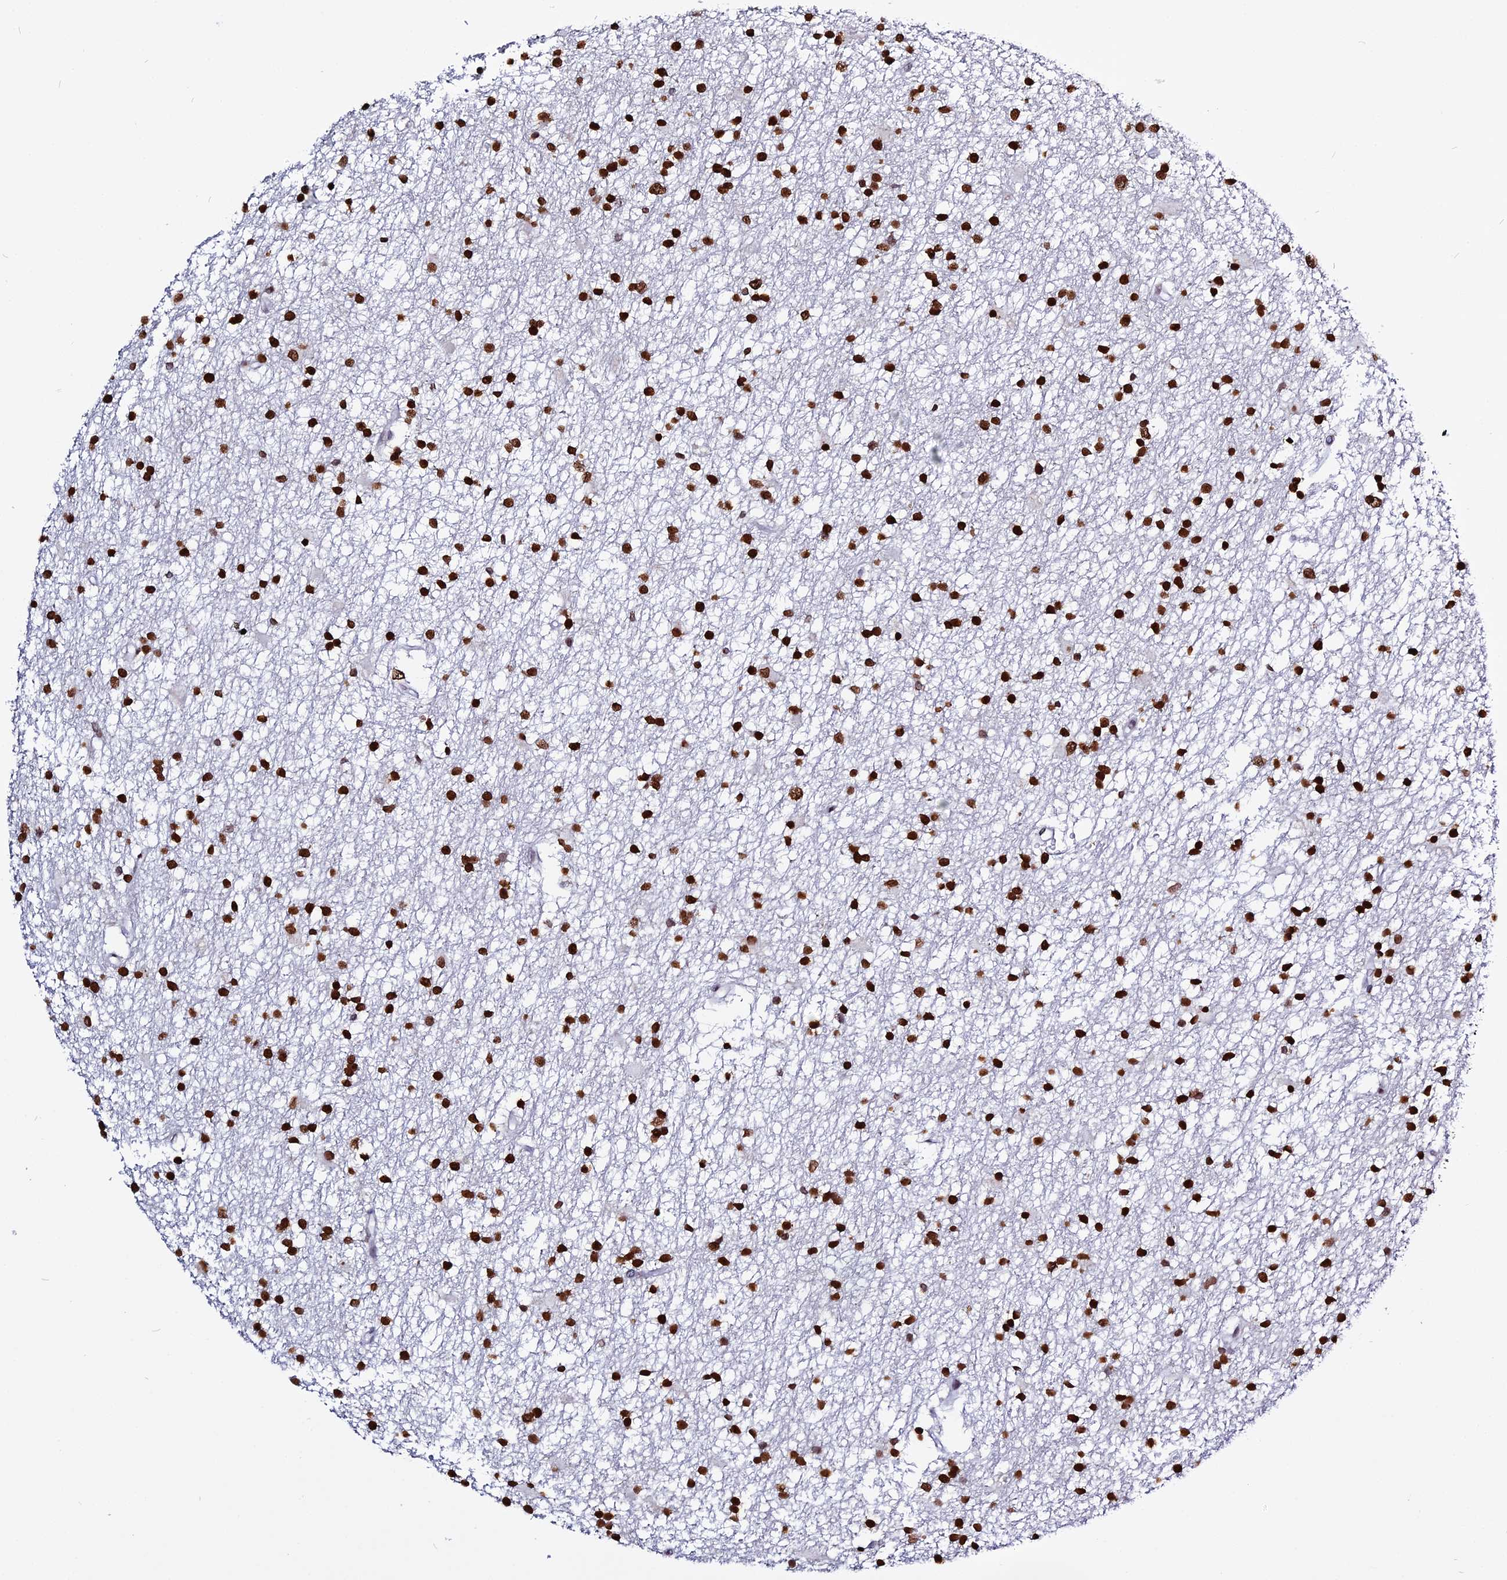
{"staining": {"intensity": "strong", "quantity": ">75%", "location": "nuclear"}, "tissue": "glioma", "cell_type": "Tumor cells", "image_type": "cancer", "snomed": [{"axis": "morphology", "description": "Glioma, malignant, High grade"}, {"axis": "topography", "description": "Brain"}], "caption": "Approximately >75% of tumor cells in human high-grade glioma (malignant) exhibit strong nuclear protein expression as visualized by brown immunohistochemical staining.", "gene": "MACROH2A2", "patient": {"sex": "male", "age": 77}}